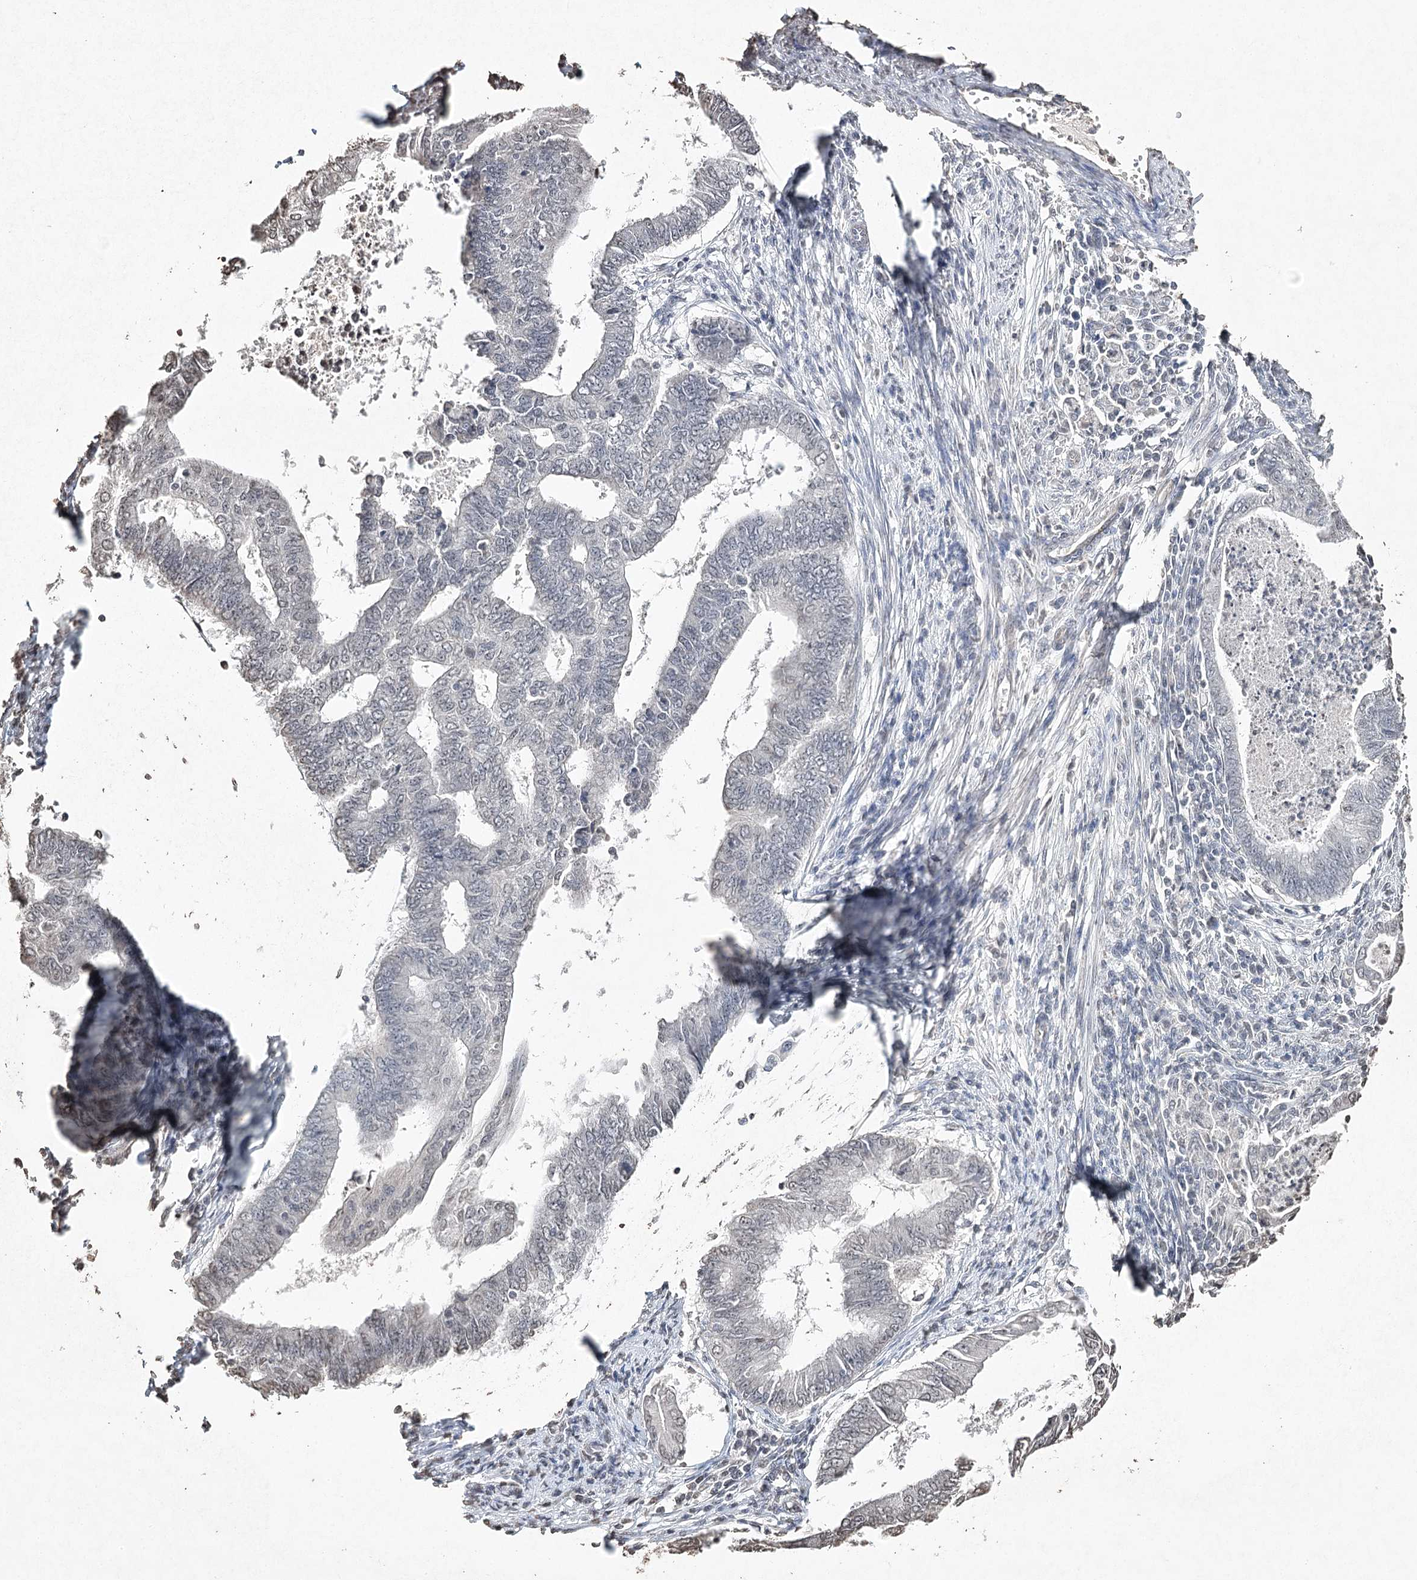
{"staining": {"intensity": "negative", "quantity": "none", "location": "none"}, "tissue": "endometrial cancer", "cell_type": "Tumor cells", "image_type": "cancer", "snomed": [{"axis": "morphology", "description": "Polyp, NOS"}, {"axis": "morphology", "description": "Adenocarcinoma, NOS"}, {"axis": "morphology", "description": "Adenoma, NOS"}, {"axis": "topography", "description": "Endometrium"}], "caption": "DAB immunohistochemical staining of endometrial cancer demonstrates no significant expression in tumor cells.", "gene": "DMXL1", "patient": {"sex": "female", "age": 79}}